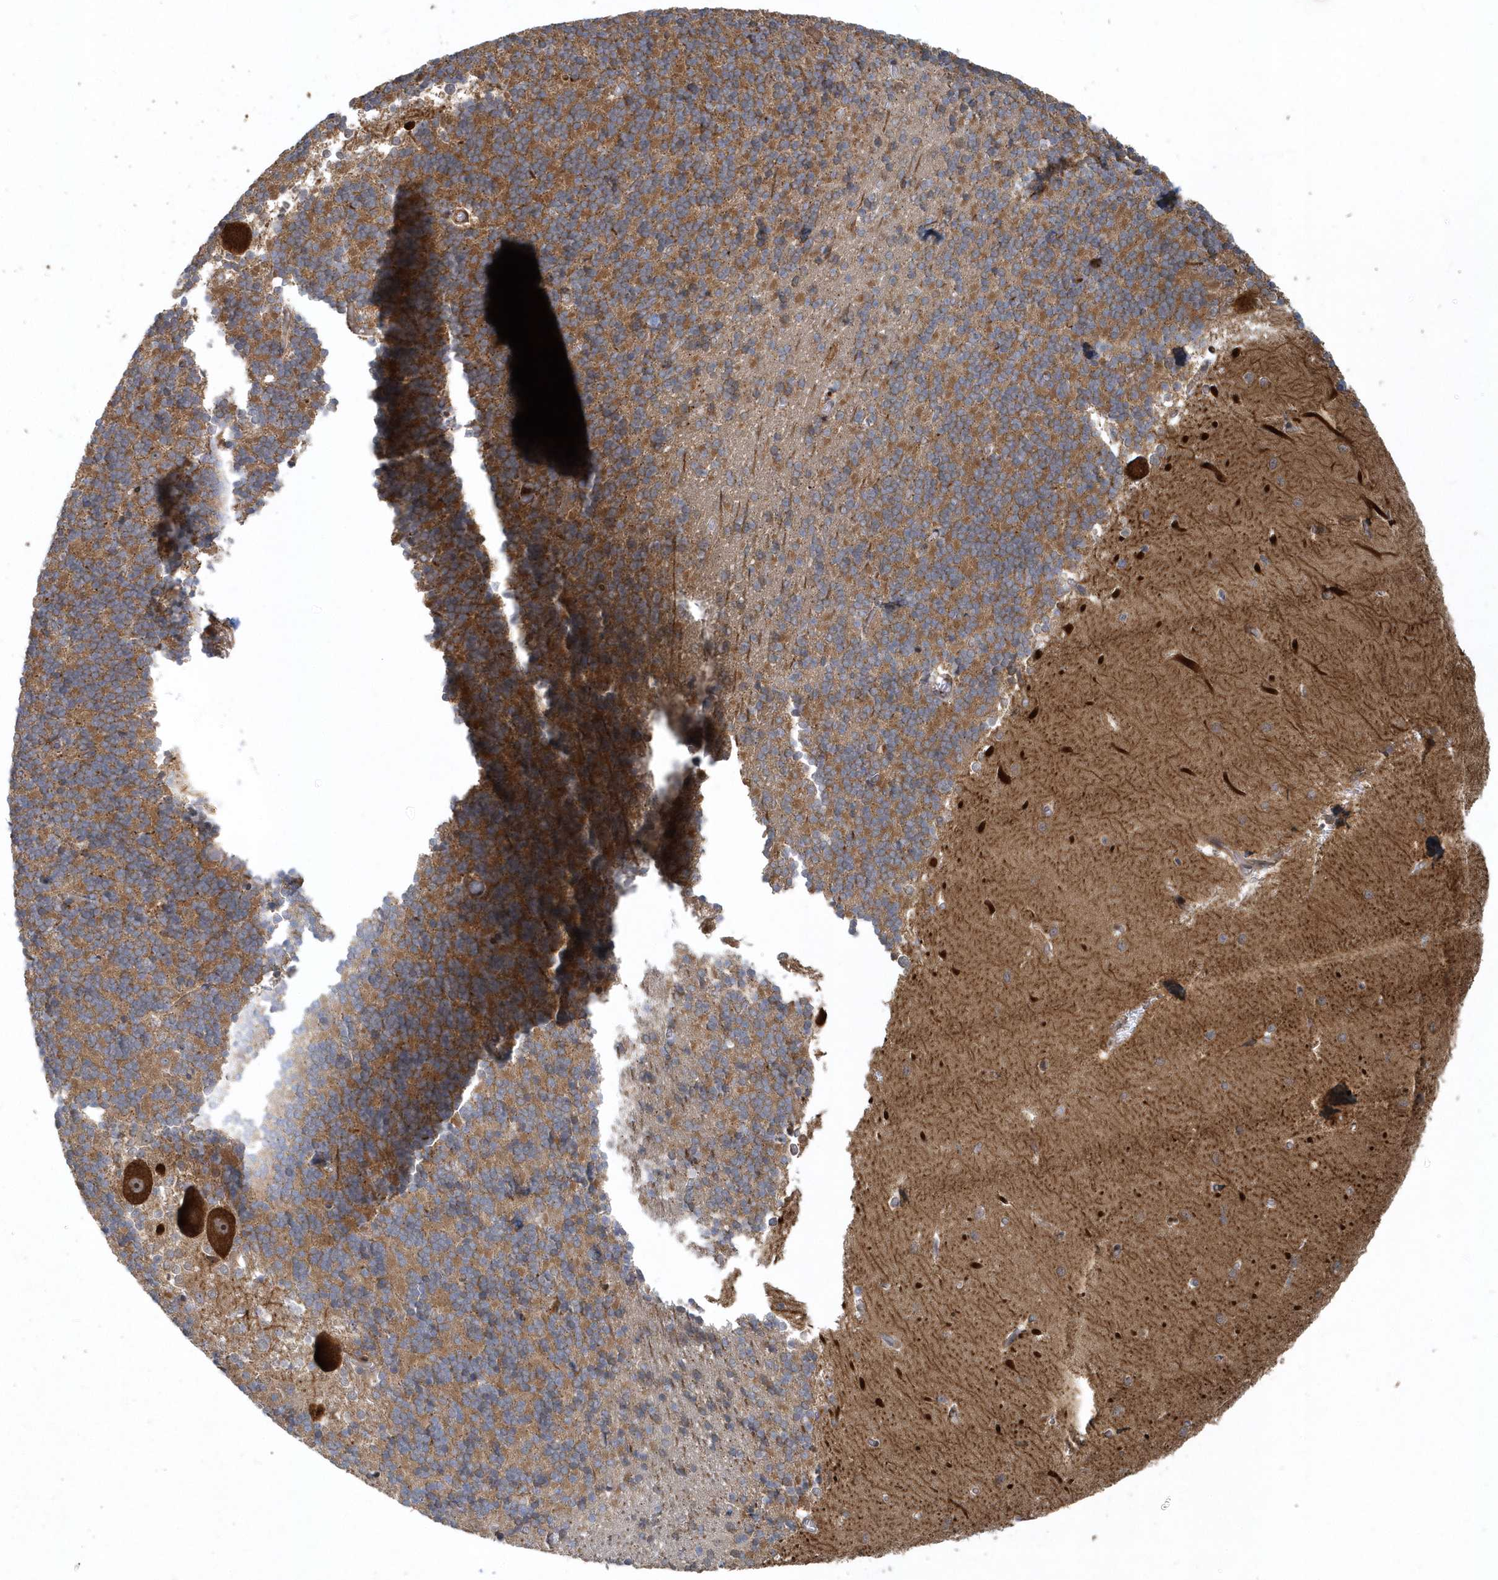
{"staining": {"intensity": "moderate", "quantity": "25%-75%", "location": "cytoplasmic/membranous"}, "tissue": "cerebellum", "cell_type": "Cells in granular layer", "image_type": "normal", "snomed": [{"axis": "morphology", "description": "Normal tissue, NOS"}, {"axis": "topography", "description": "Cerebellum"}], "caption": "High-magnification brightfield microscopy of normal cerebellum stained with DAB (brown) and counterstained with hematoxylin (blue). cells in granular layer exhibit moderate cytoplasmic/membranous expression is identified in approximately25%-75% of cells.", "gene": "TRAIP", "patient": {"sex": "male", "age": 37}}